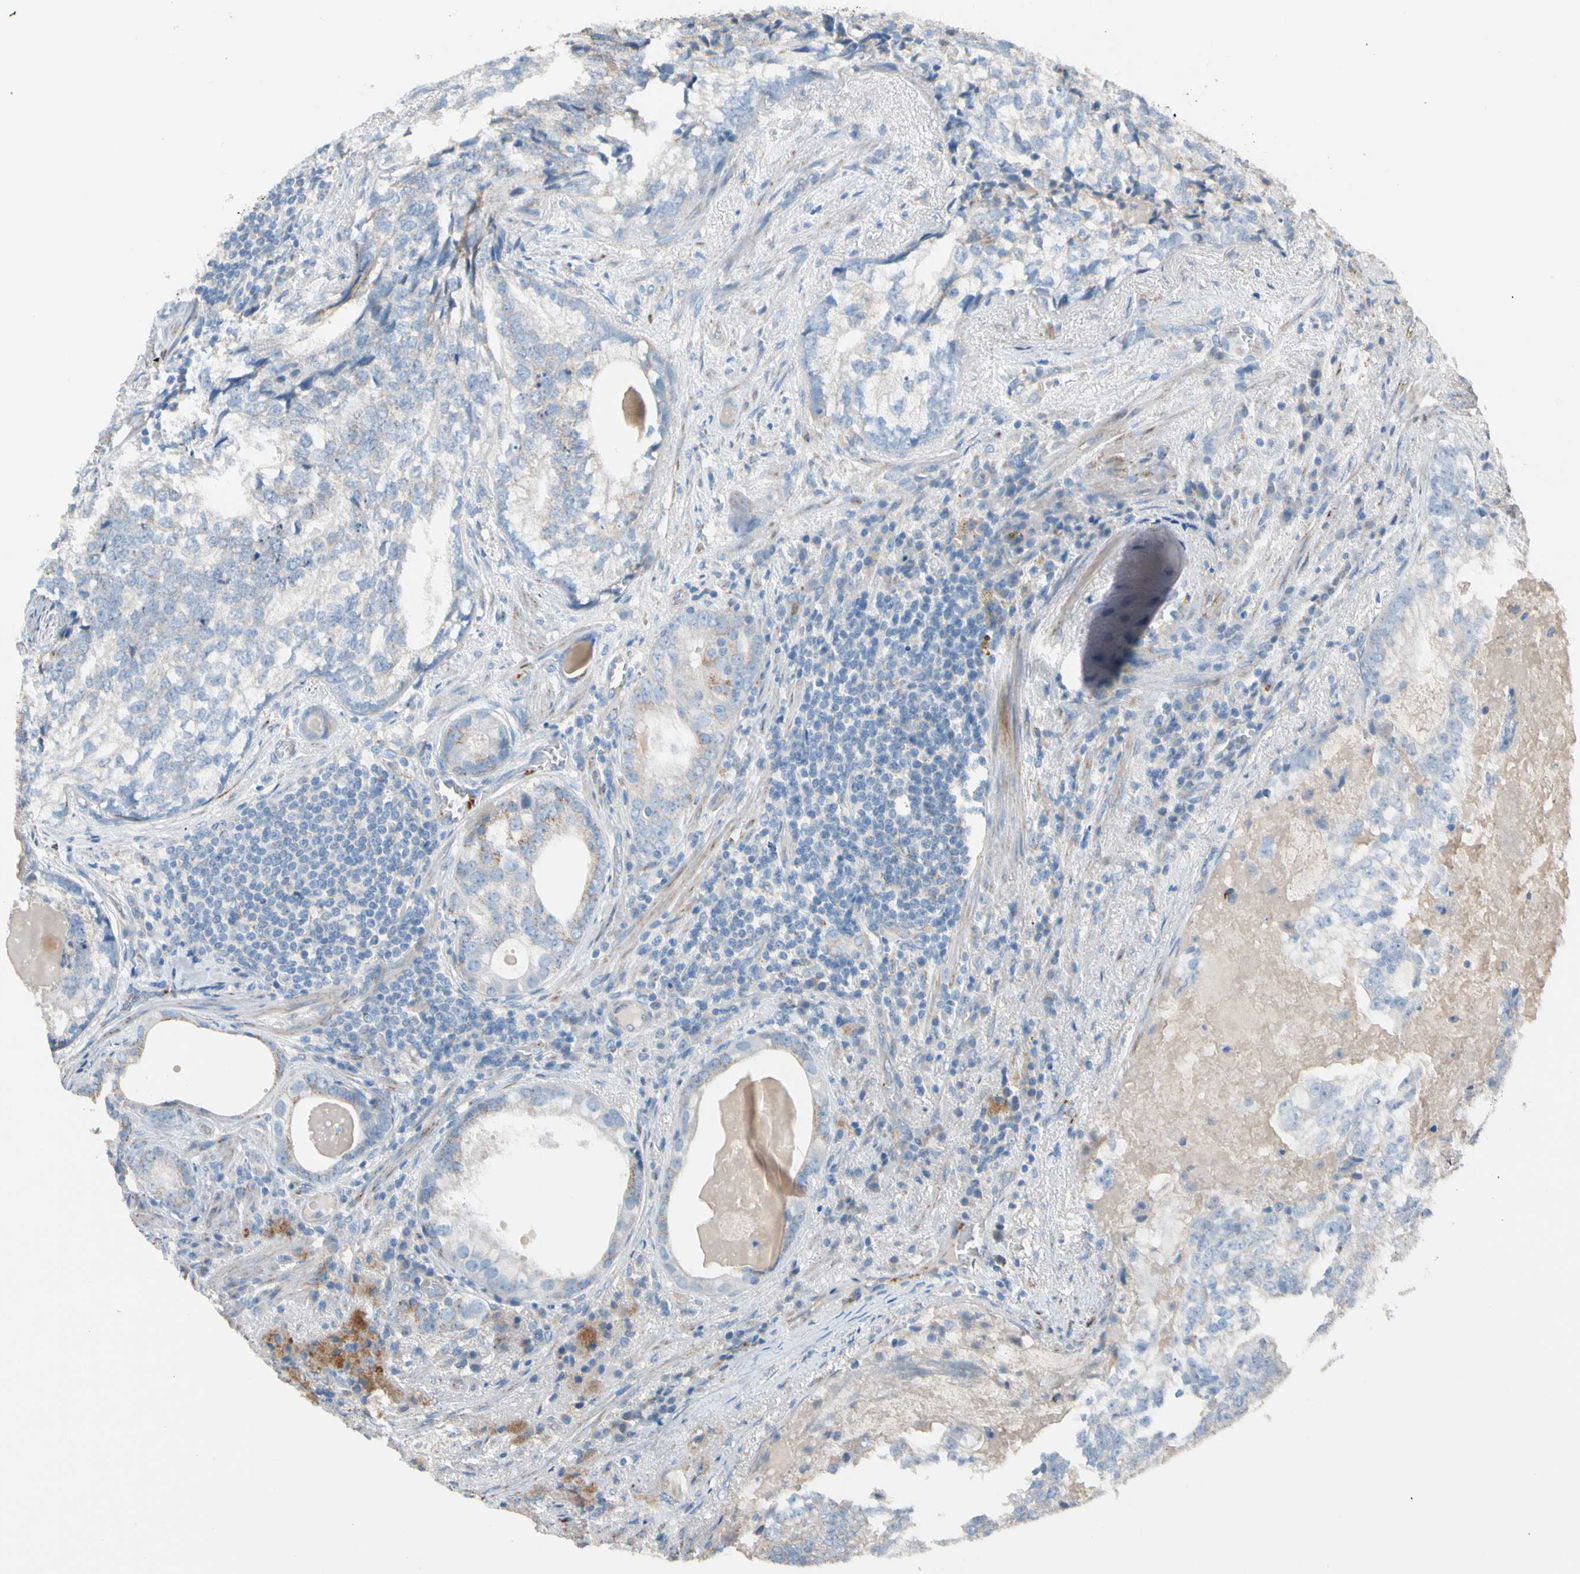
{"staining": {"intensity": "weak", "quantity": ">75%", "location": "cytoplasmic/membranous"}, "tissue": "prostate cancer", "cell_type": "Tumor cells", "image_type": "cancer", "snomed": [{"axis": "morphology", "description": "Adenocarcinoma, High grade"}, {"axis": "topography", "description": "Prostate"}], "caption": "Immunohistochemistry (IHC) of prostate cancer reveals low levels of weak cytoplasmic/membranous positivity in about >75% of tumor cells.", "gene": "LY6G6F", "patient": {"sex": "male", "age": 66}}